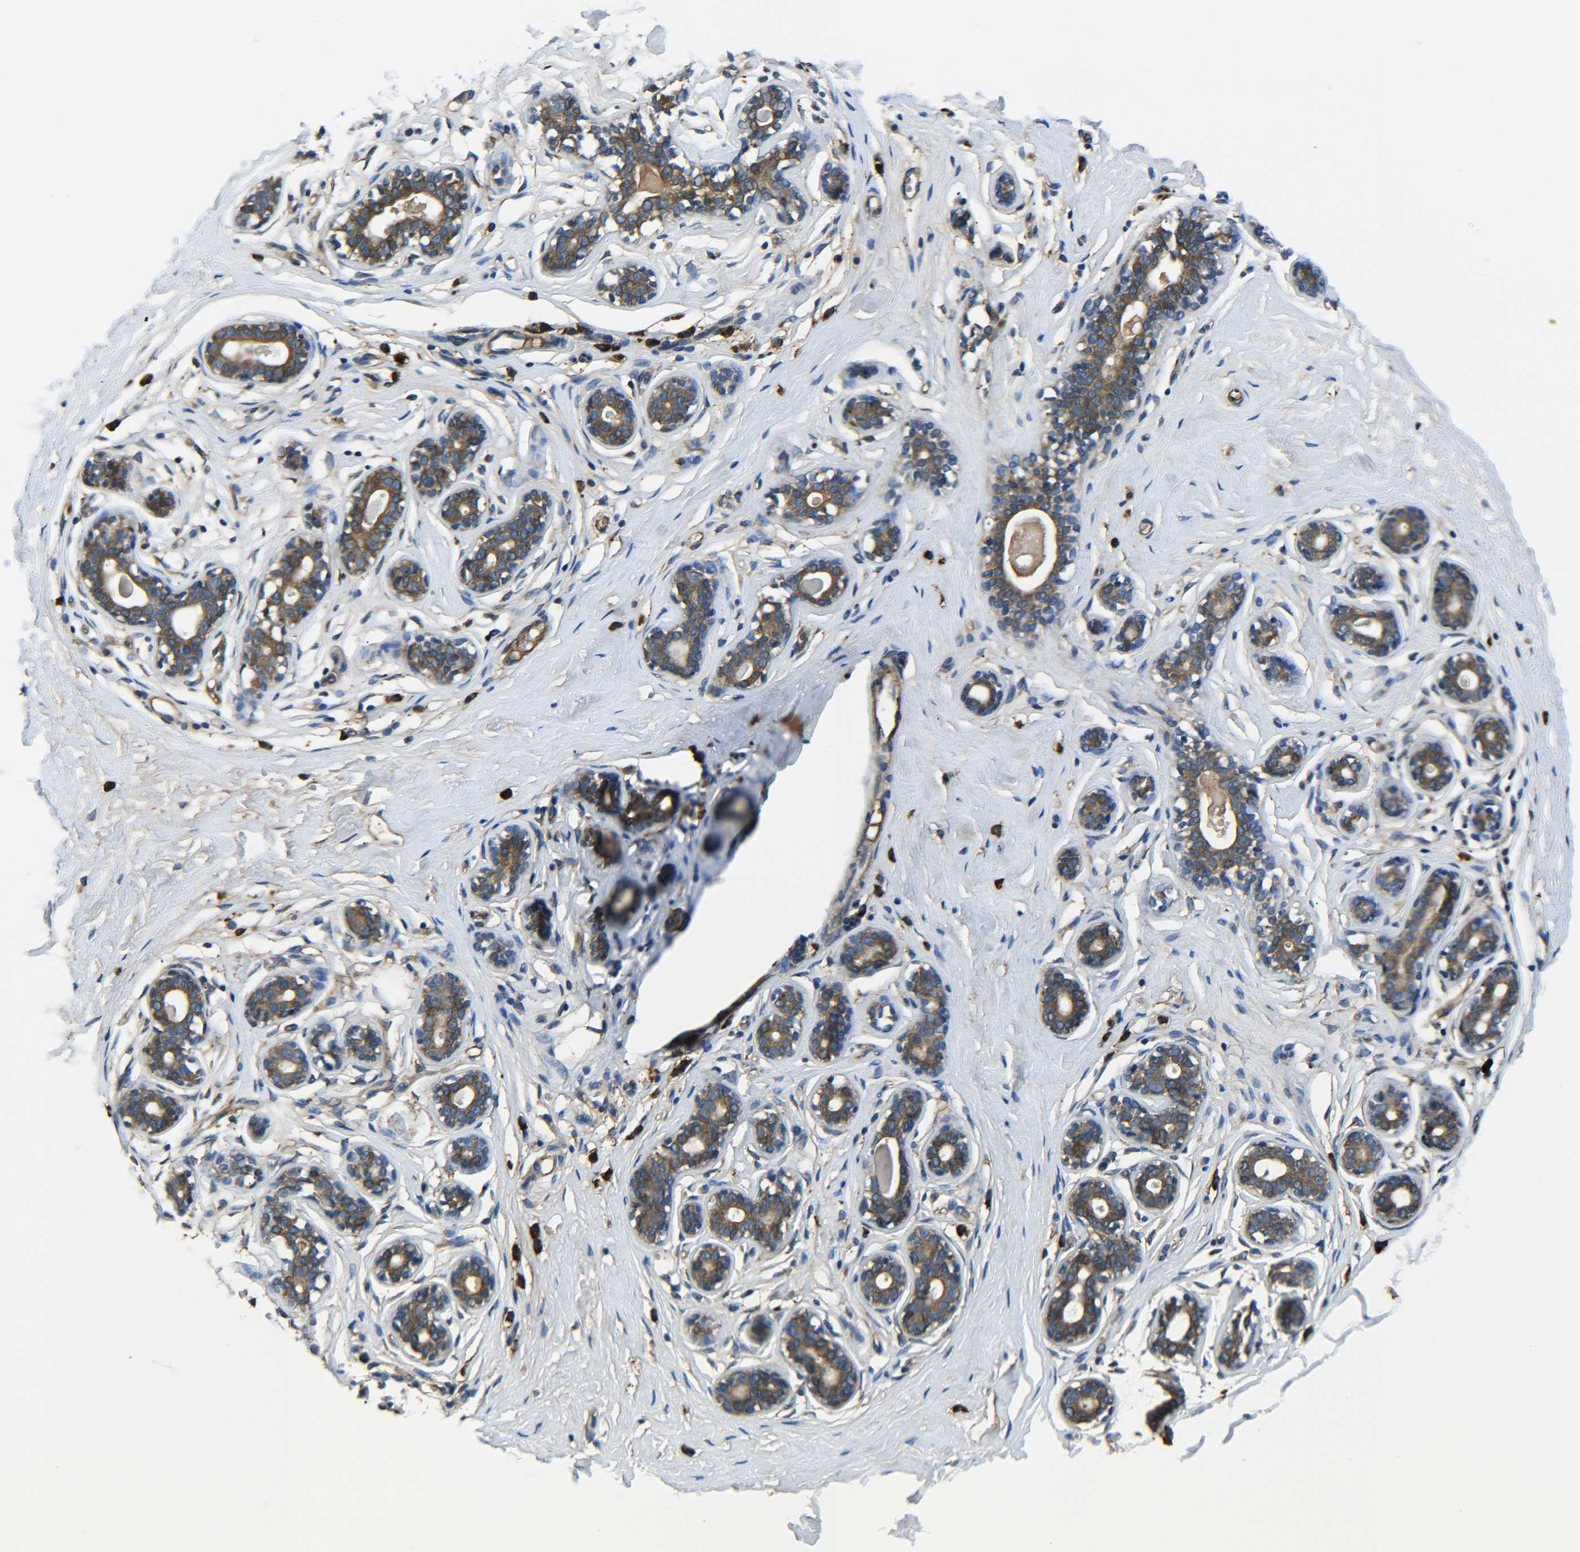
{"staining": {"intensity": "negative", "quantity": "none", "location": "none"}, "tissue": "breast", "cell_type": "Adipocytes", "image_type": "normal", "snomed": [{"axis": "morphology", "description": "Normal tissue, NOS"}, {"axis": "topography", "description": "Breast"}], "caption": "This is a photomicrograph of immunohistochemistry staining of normal breast, which shows no staining in adipocytes. The staining is performed using DAB (3,3'-diaminobenzidine) brown chromogen with nuclei counter-stained in using hematoxylin.", "gene": "PREB", "patient": {"sex": "female", "age": 23}}